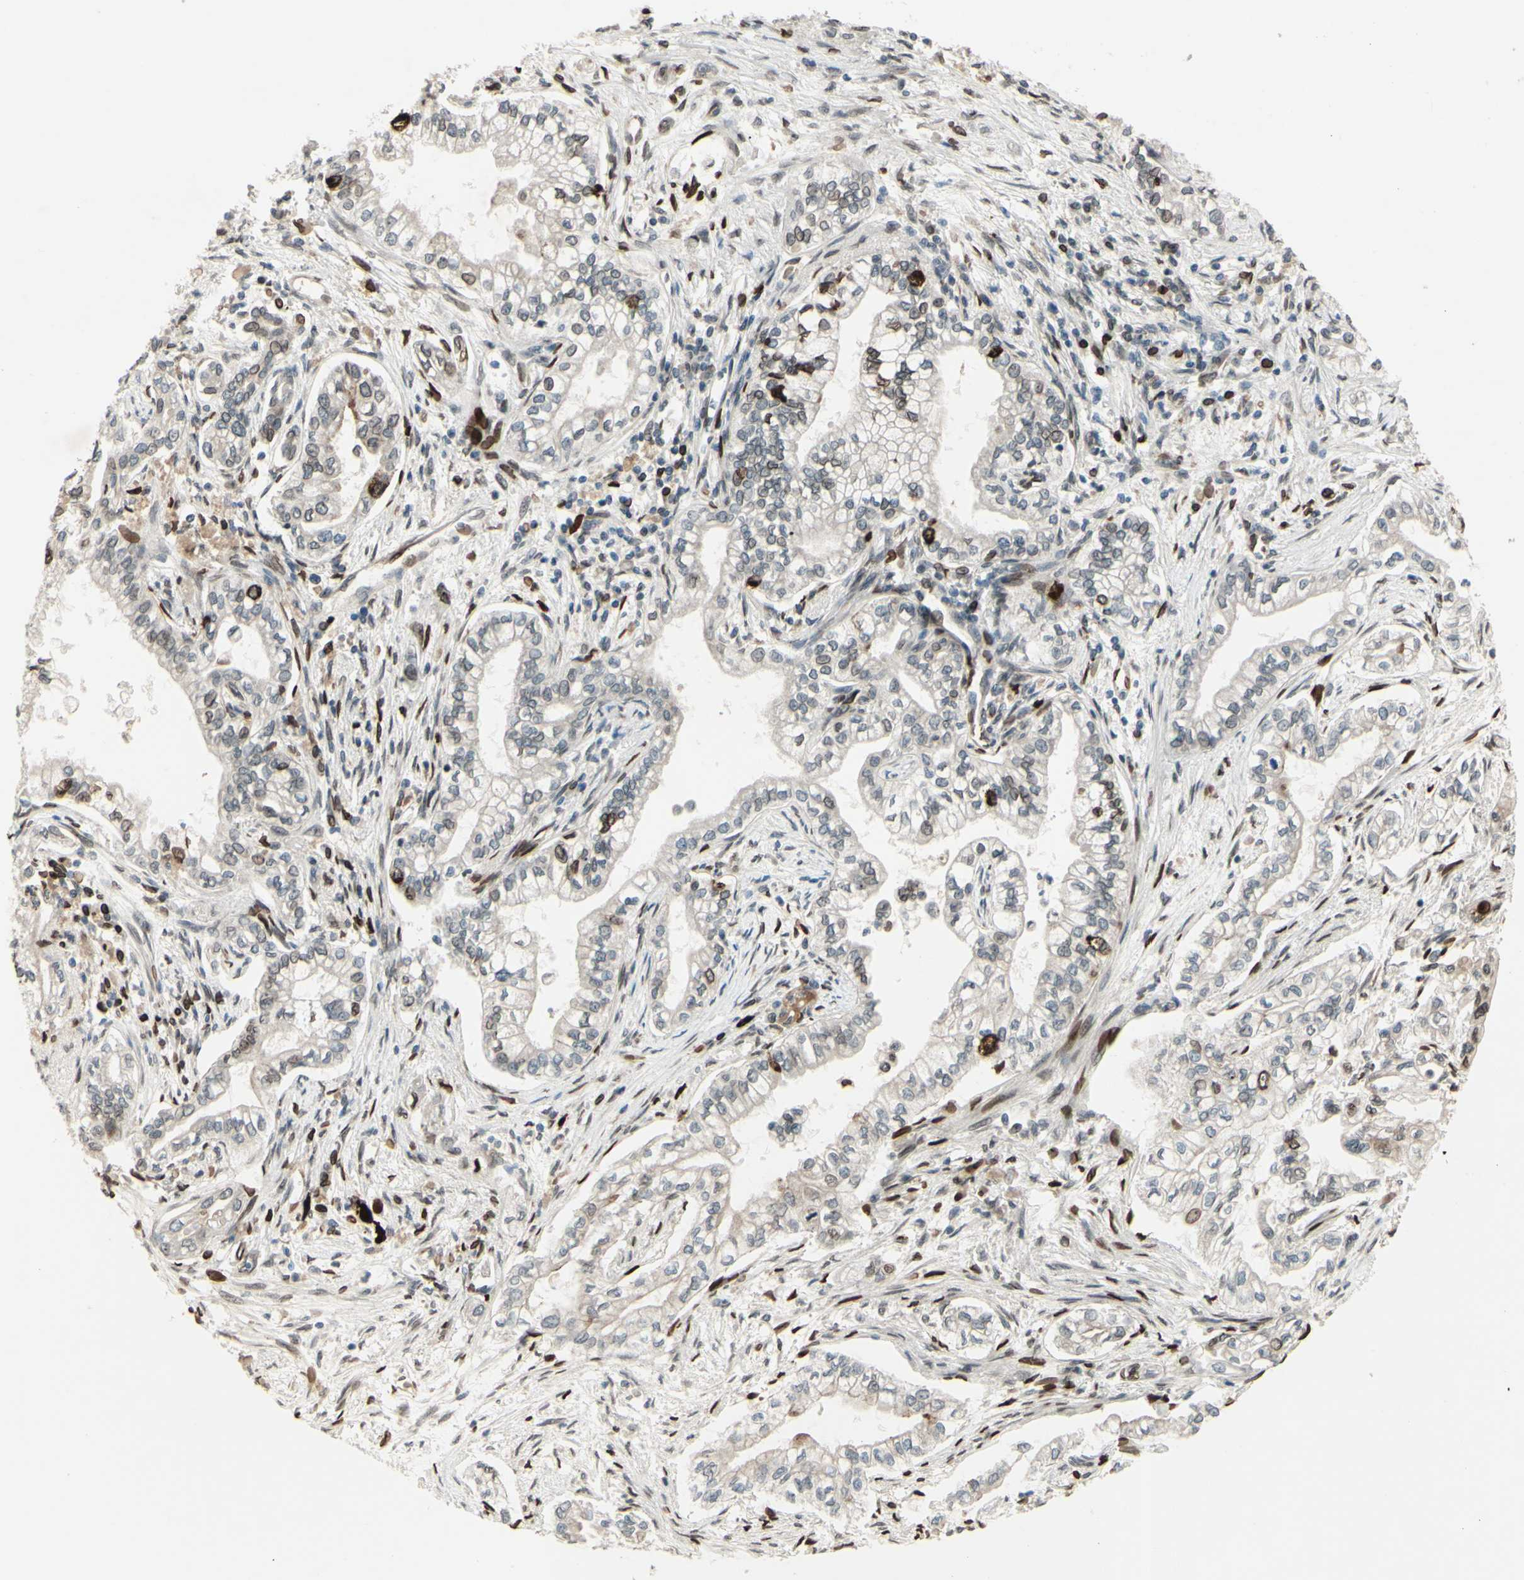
{"staining": {"intensity": "moderate", "quantity": "<25%", "location": "cytoplasmic/membranous,nuclear"}, "tissue": "pancreatic cancer", "cell_type": "Tumor cells", "image_type": "cancer", "snomed": [{"axis": "morphology", "description": "Normal tissue, NOS"}, {"axis": "topography", "description": "Pancreas"}], "caption": "There is low levels of moderate cytoplasmic/membranous and nuclear staining in tumor cells of pancreatic cancer, as demonstrated by immunohistochemical staining (brown color).", "gene": "MLF2", "patient": {"sex": "male", "age": 42}}